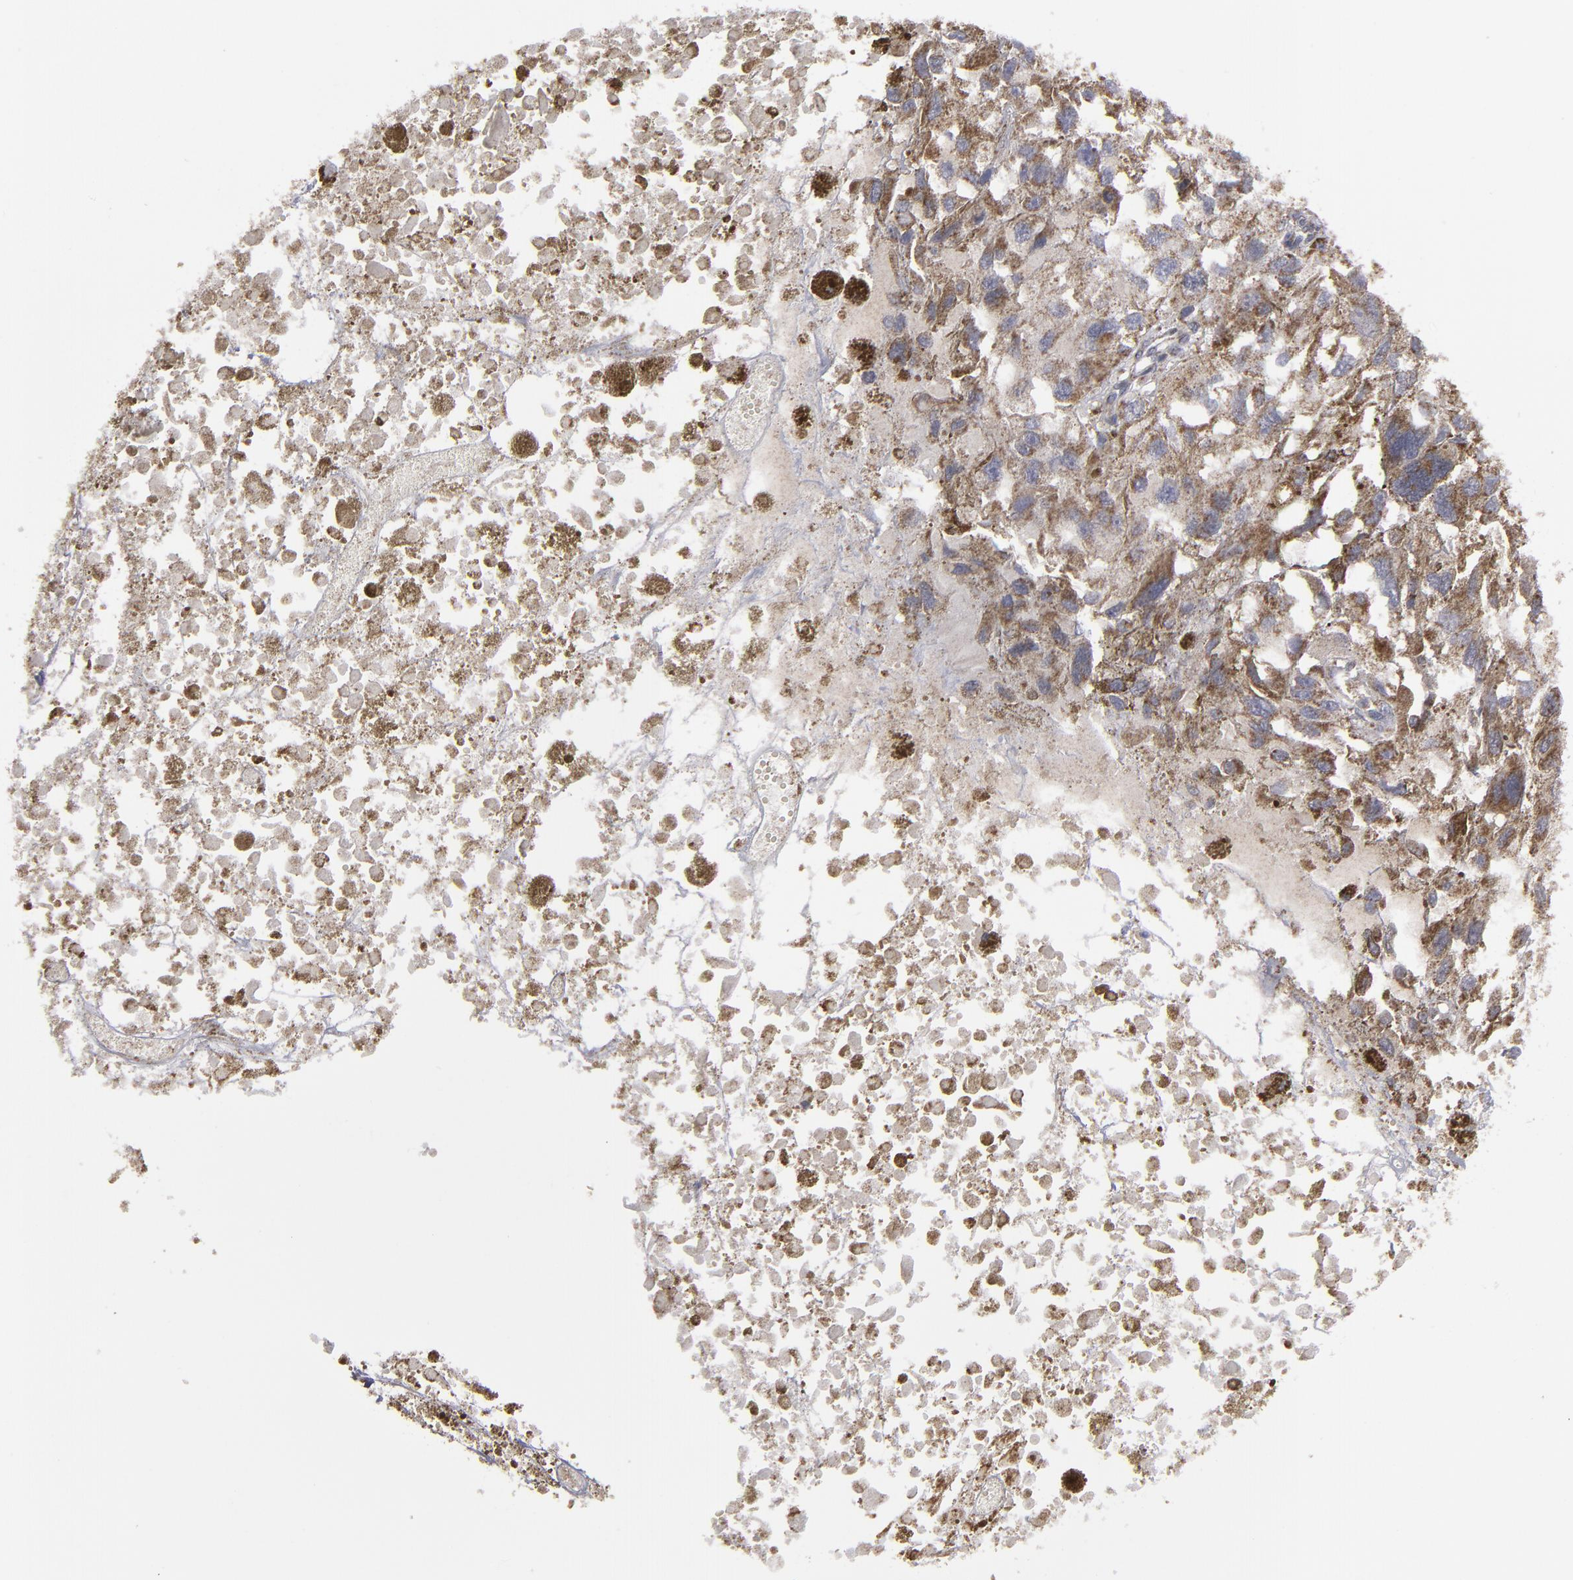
{"staining": {"intensity": "moderate", "quantity": ">75%", "location": "cytoplasmic/membranous"}, "tissue": "melanoma", "cell_type": "Tumor cells", "image_type": "cancer", "snomed": [{"axis": "morphology", "description": "Malignant melanoma, Metastatic site"}, {"axis": "topography", "description": "Lymph node"}], "caption": "Protein expression analysis of malignant melanoma (metastatic site) reveals moderate cytoplasmic/membranous positivity in about >75% of tumor cells.", "gene": "MYOM2", "patient": {"sex": "male", "age": 59}}